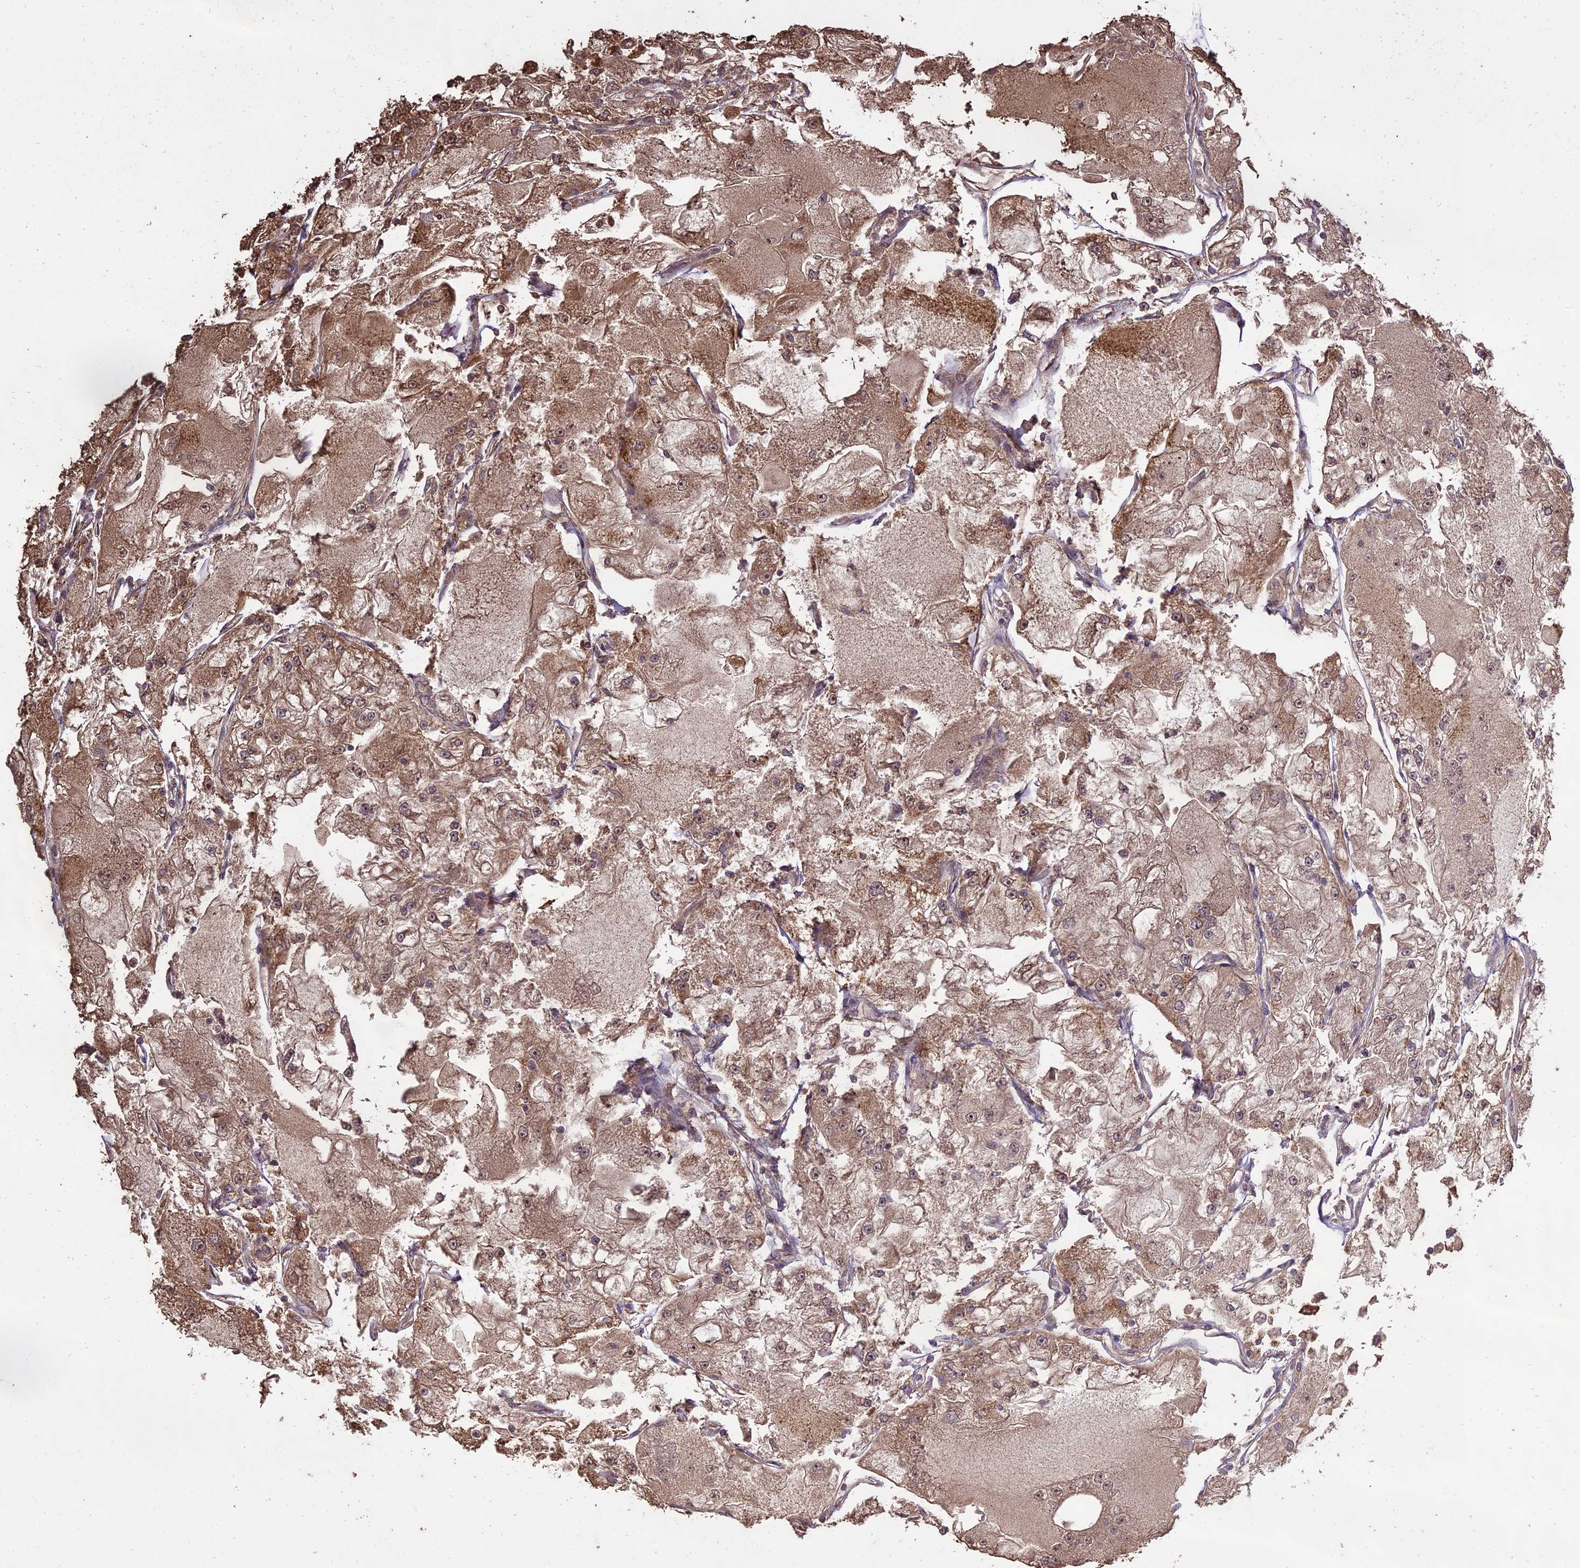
{"staining": {"intensity": "moderate", "quantity": ">75%", "location": "cytoplasmic/membranous"}, "tissue": "renal cancer", "cell_type": "Tumor cells", "image_type": "cancer", "snomed": [{"axis": "morphology", "description": "Adenocarcinoma, NOS"}, {"axis": "topography", "description": "Kidney"}], "caption": "This is a photomicrograph of immunohistochemistry (IHC) staining of renal cancer, which shows moderate expression in the cytoplasmic/membranous of tumor cells.", "gene": "PGPEP1L", "patient": {"sex": "female", "age": 72}}